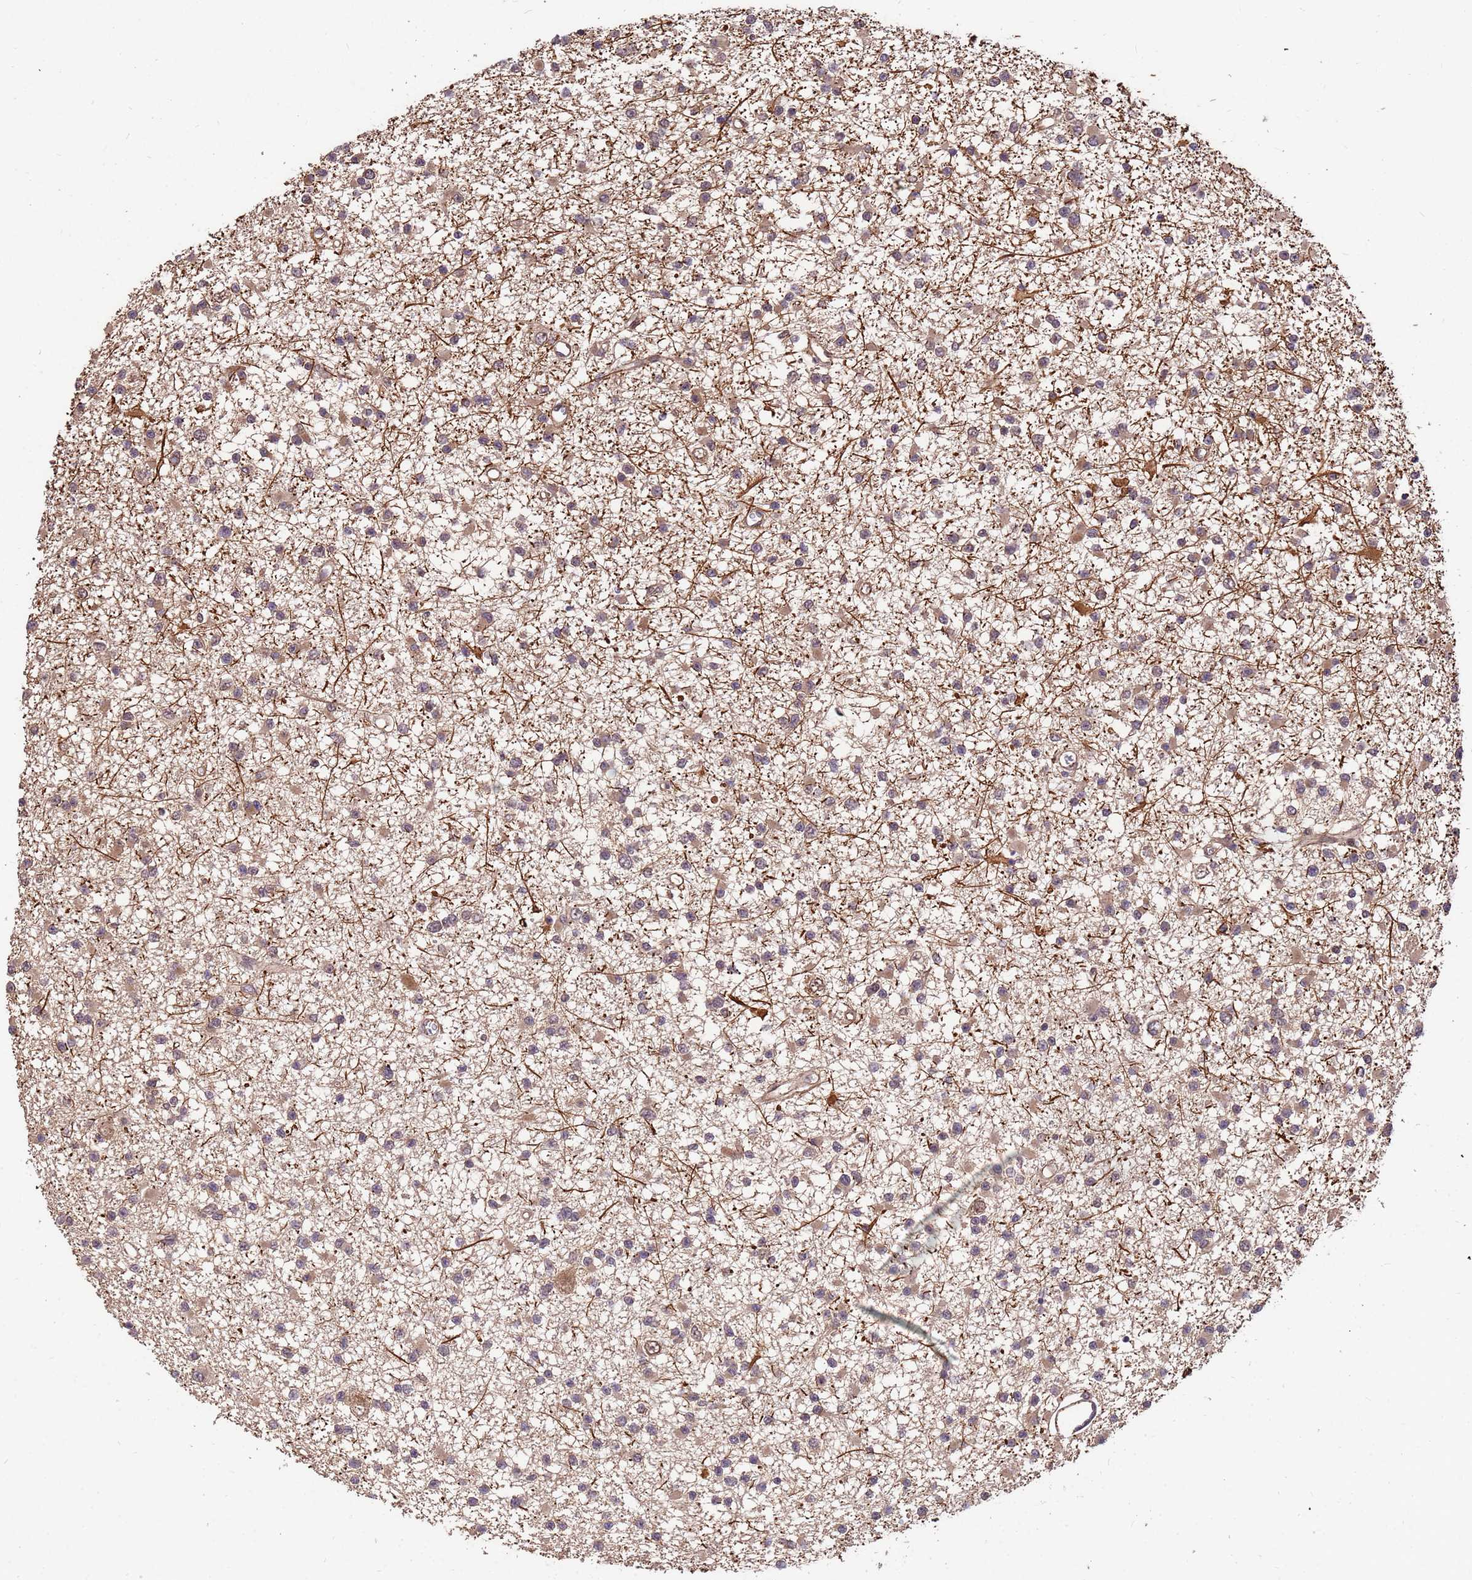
{"staining": {"intensity": "moderate", "quantity": "<25%", "location": "cytoplasmic/membranous"}, "tissue": "glioma", "cell_type": "Tumor cells", "image_type": "cancer", "snomed": [{"axis": "morphology", "description": "Glioma, malignant, Low grade"}, {"axis": "topography", "description": "Brain"}], "caption": "Brown immunohistochemical staining in human low-grade glioma (malignant) exhibits moderate cytoplasmic/membranous staining in about <25% of tumor cells.", "gene": "ZNF619", "patient": {"sex": "female", "age": 22}}